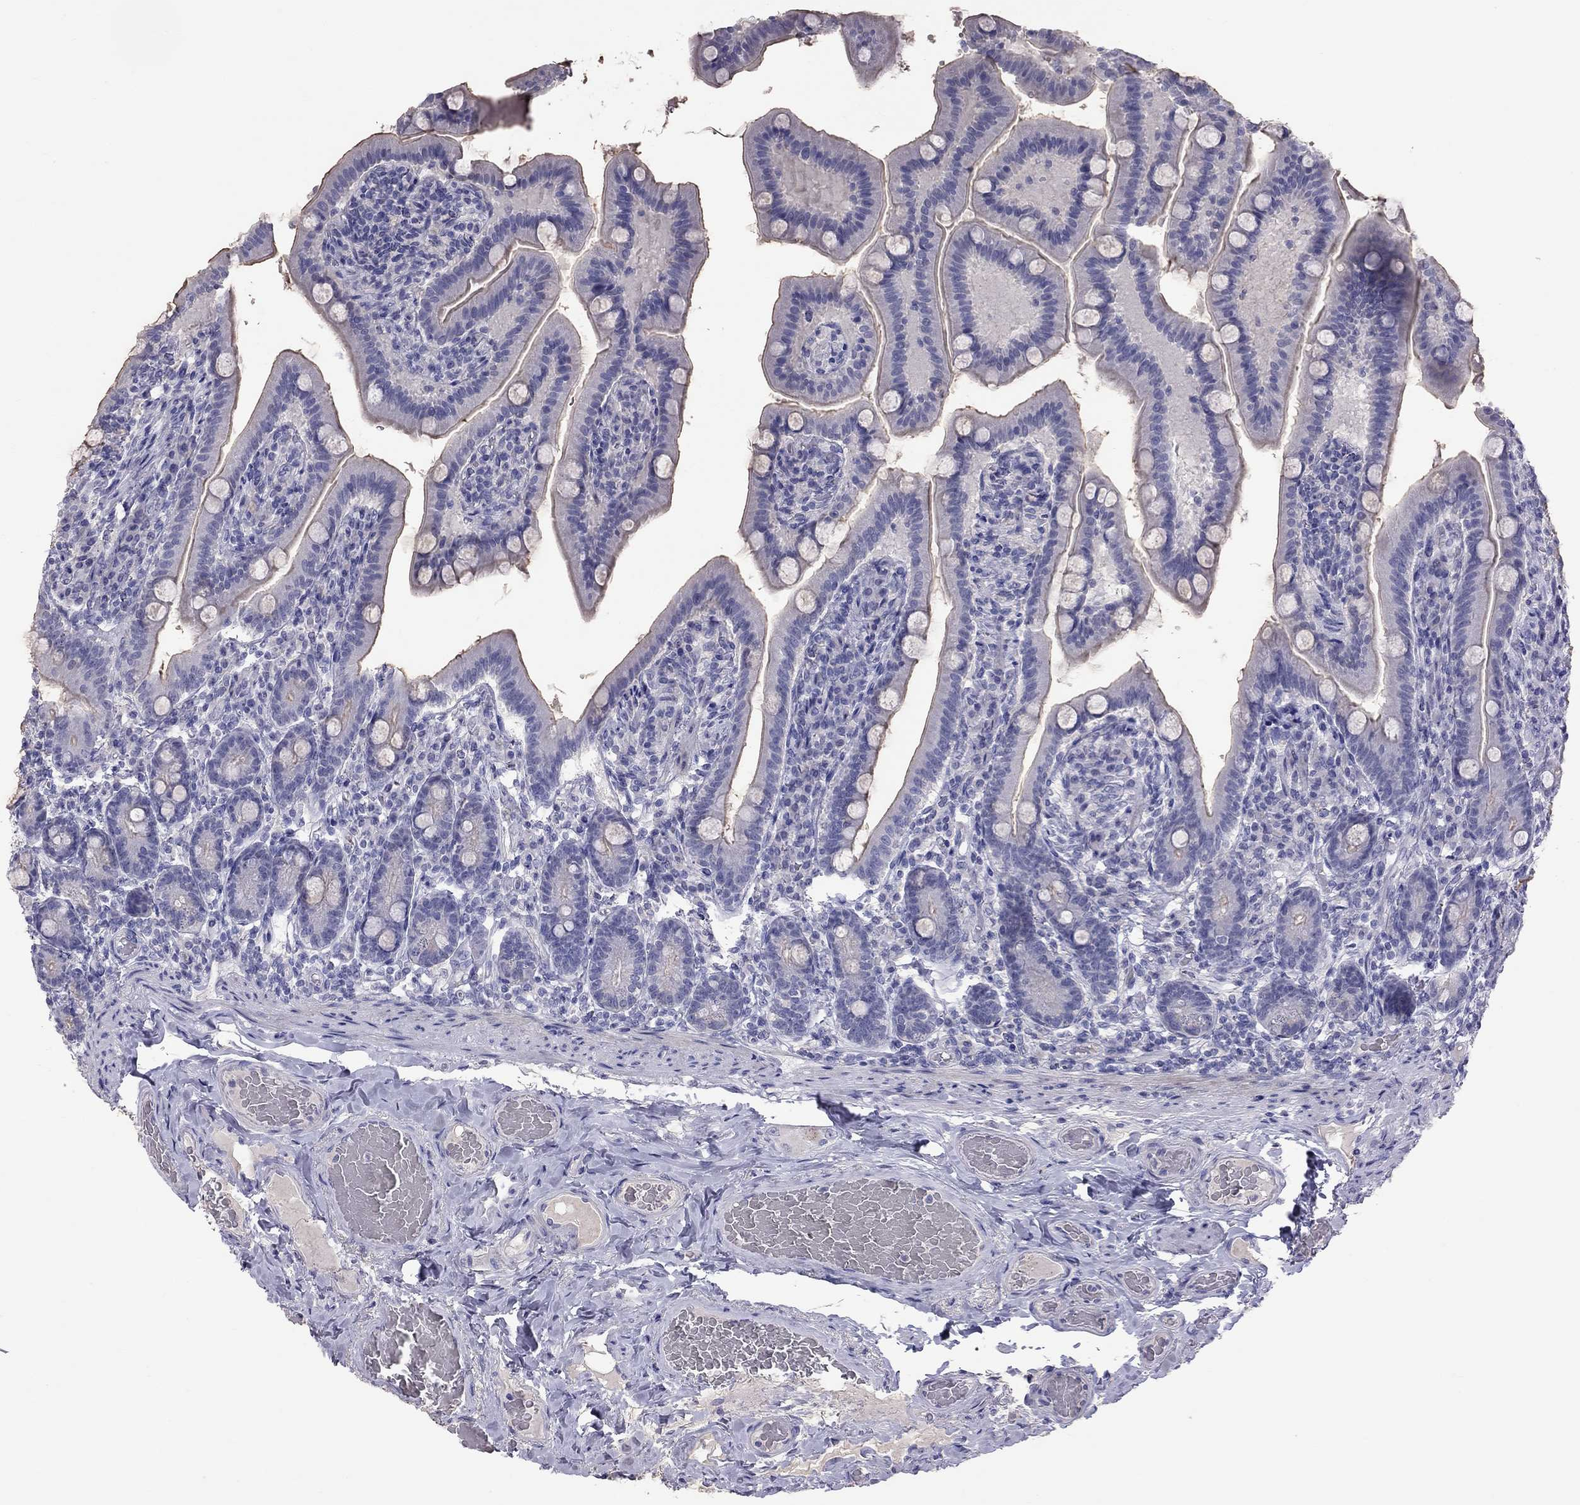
{"staining": {"intensity": "negative", "quantity": "none", "location": "none"}, "tissue": "small intestine", "cell_type": "Glandular cells", "image_type": "normal", "snomed": [{"axis": "morphology", "description": "Normal tissue, NOS"}, {"axis": "topography", "description": "Small intestine"}], "caption": "IHC image of unremarkable small intestine: small intestine stained with DAB exhibits no significant protein staining in glandular cells.", "gene": "CFAP91", "patient": {"sex": "male", "age": 66}}